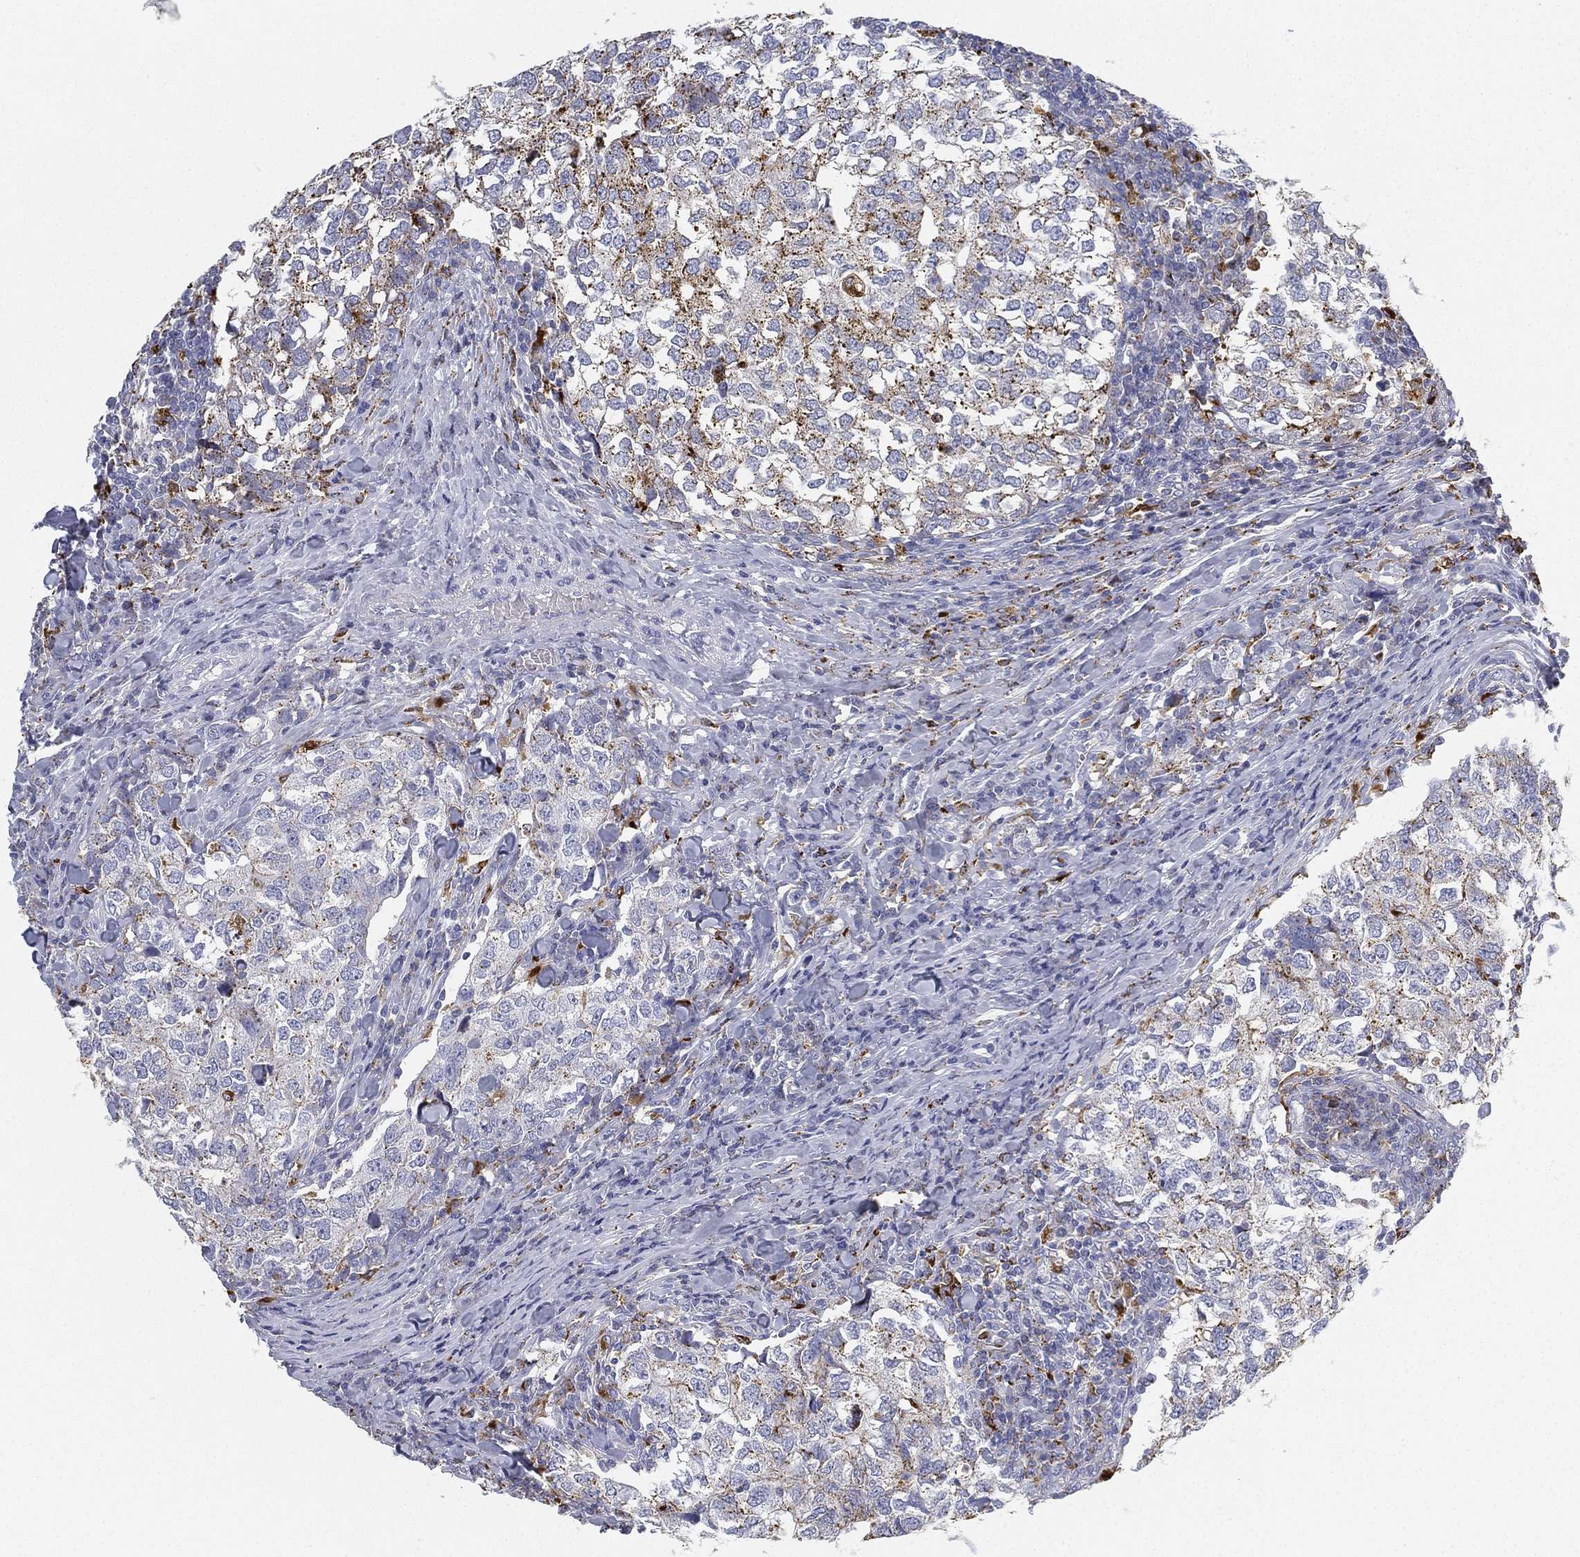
{"staining": {"intensity": "moderate", "quantity": "<25%", "location": "cytoplasmic/membranous"}, "tissue": "breast cancer", "cell_type": "Tumor cells", "image_type": "cancer", "snomed": [{"axis": "morphology", "description": "Duct carcinoma"}, {"axis": "topography", "description": "Breast"}], "caption": "Immunohistochemistry (DAB) staining of breast cancer (intraductal carcinoma) exhibits moderate cytoplasmic/membranous protein expression in approximately <25% of tumor cells.", "gene": "NPC2", "patient": {"sex": "female", "age": 30}}